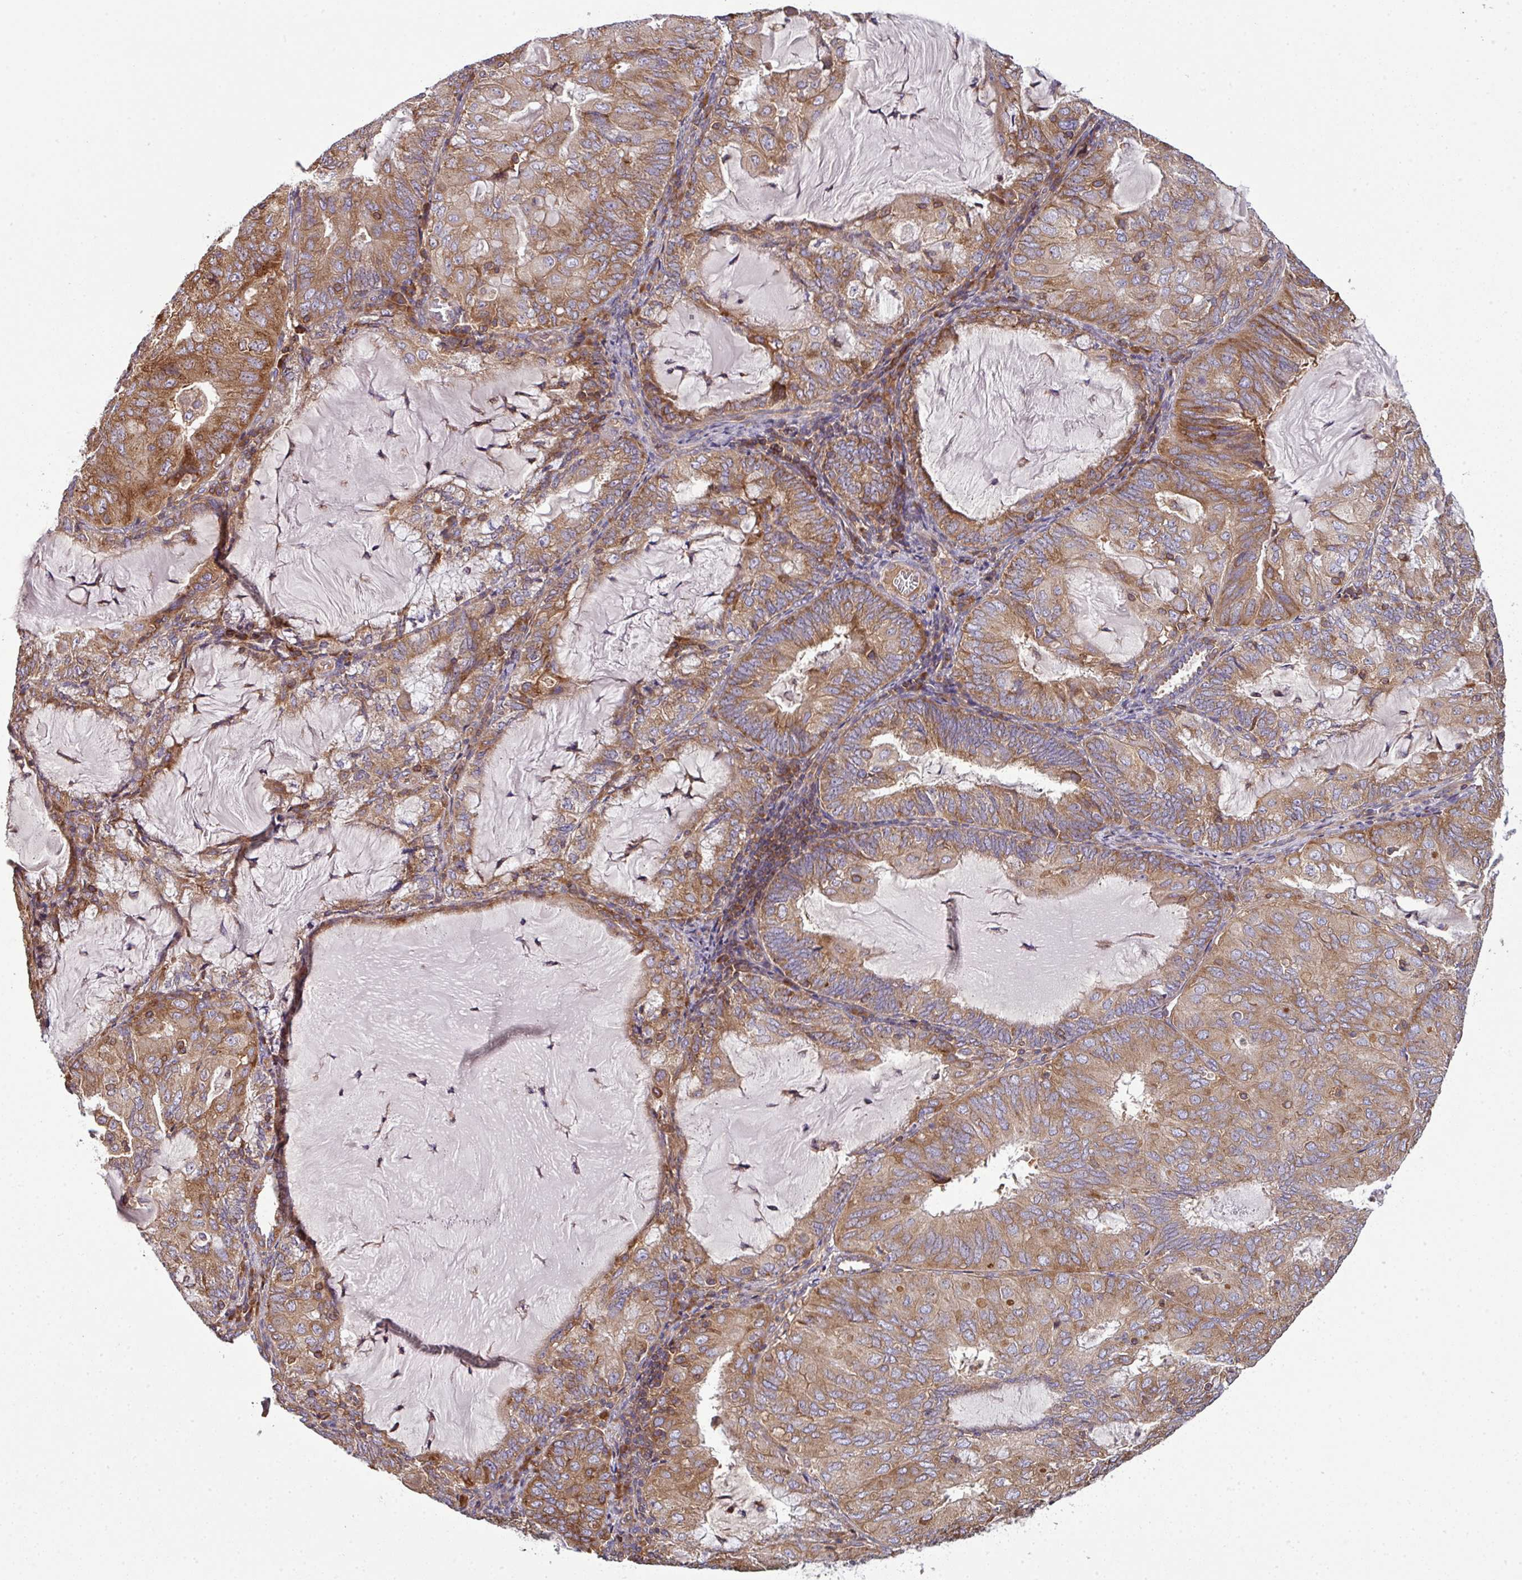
{"staining": {"intensity": "moderate", "quantity": "25%-75%", "location": "cytoplasmic/membranous"}, "tissue": "endometrial cancer", "cell_type": "Tumor cells", "image_type": "cancer", "snomed": [{"axis": "morphology", "description": "Adenocarcinoma, NOS"}, {"axis": "topography", "description": "Endometrium"}], "caption": "Human endometrial cancer (adenocarcinoma) stained with a protein marker reveals moderate staining in tumor cells.", "gene": "LRRC74B", "patient": {"sex": "female", "age": 81}}